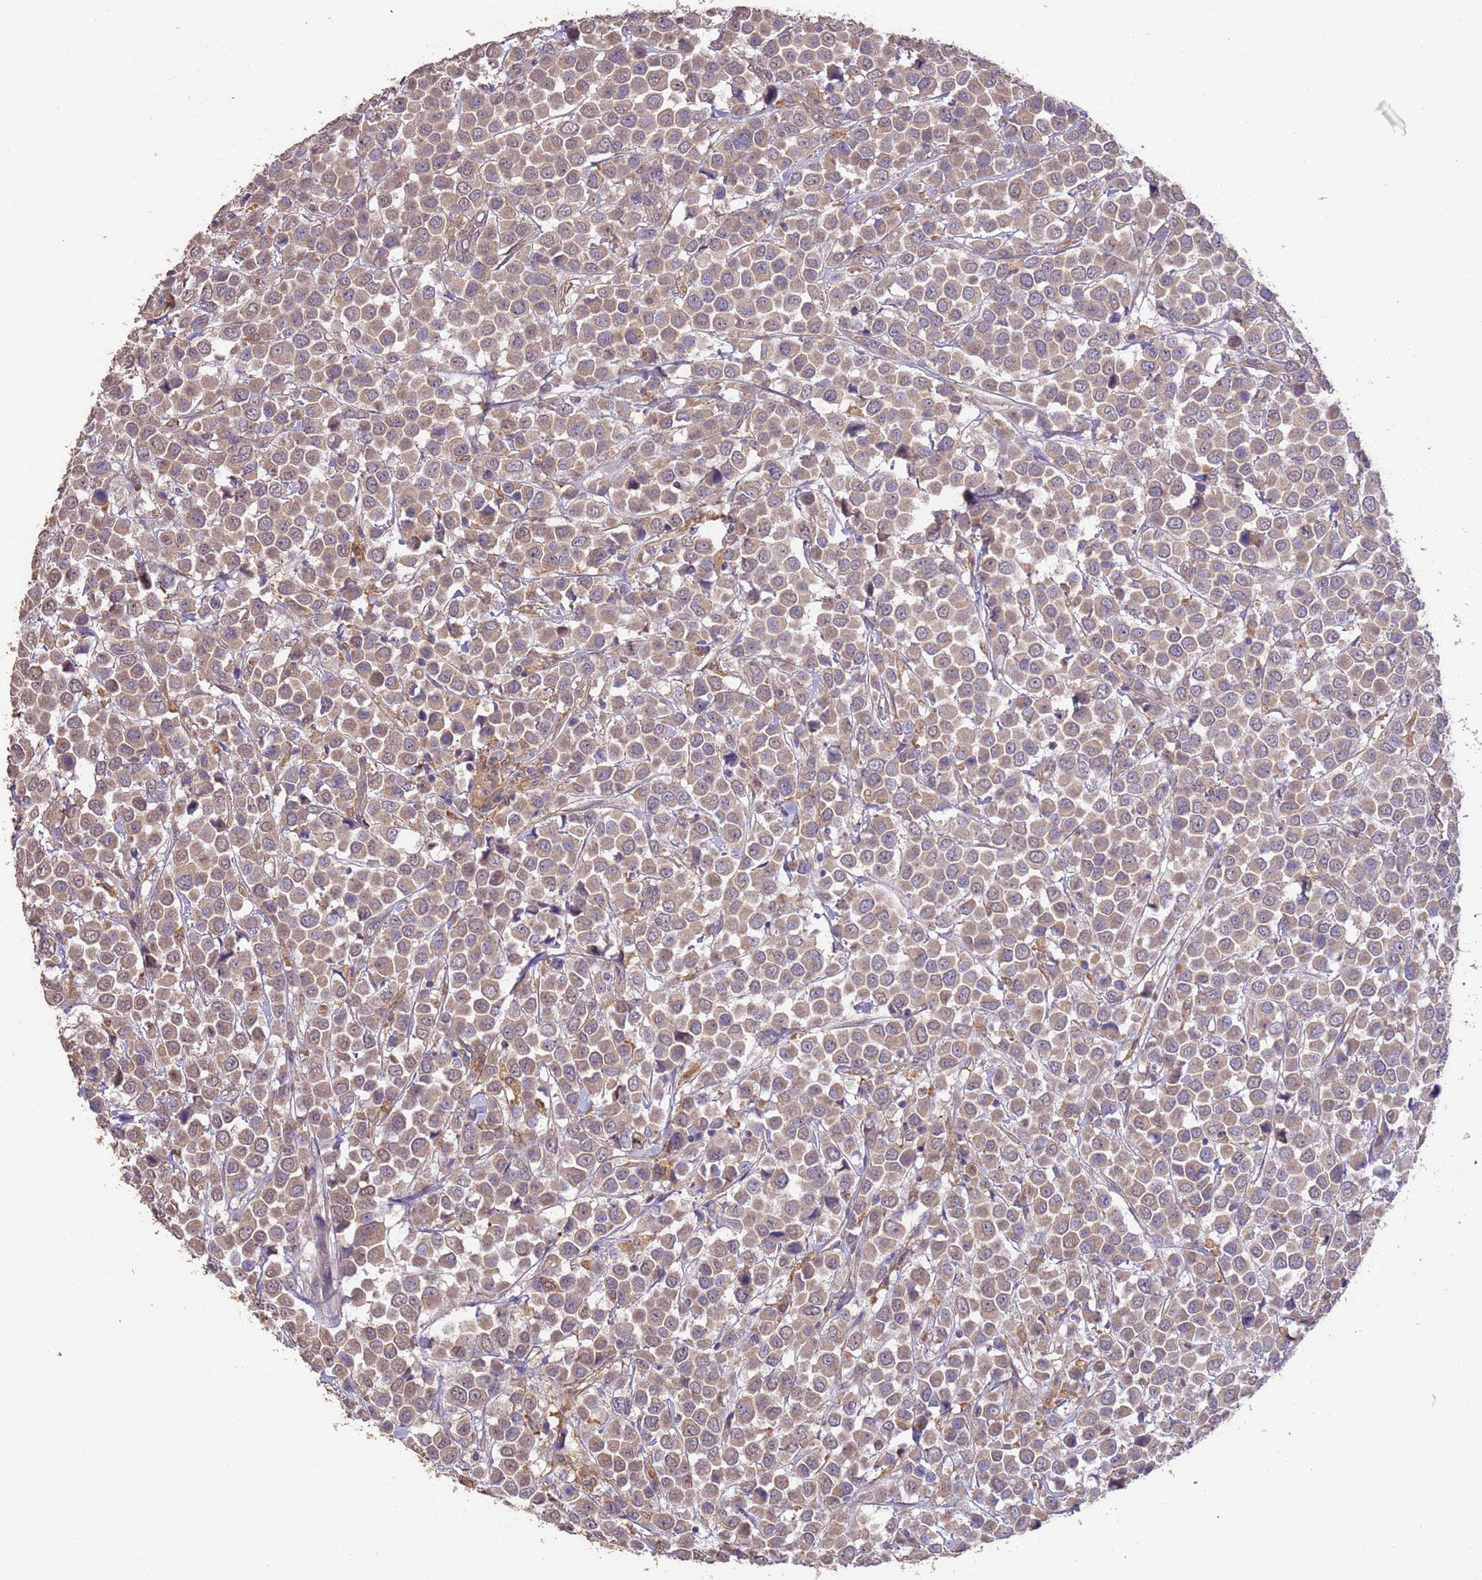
{"staining": {"intensity": "weak", "quantity": ">75%", "location": "cytoplasmic/membranous"}, "tissue": "breast cancer", "cell_type": "Tumor cells", "image_type": "cancer", "snomed": [{"axis": "morphology", "description": "Duct carcinoma"}, {"axis": "topography", "description": "Breast"}], "caption": "Tumor cells display low levels of weak cytoplasmic/membranous expression in approximately >75% of cells in human infiltrating ductal carcinoma (breast).", "gene": "NPHP1", "patient": {"sex": "female", "age": 61}}